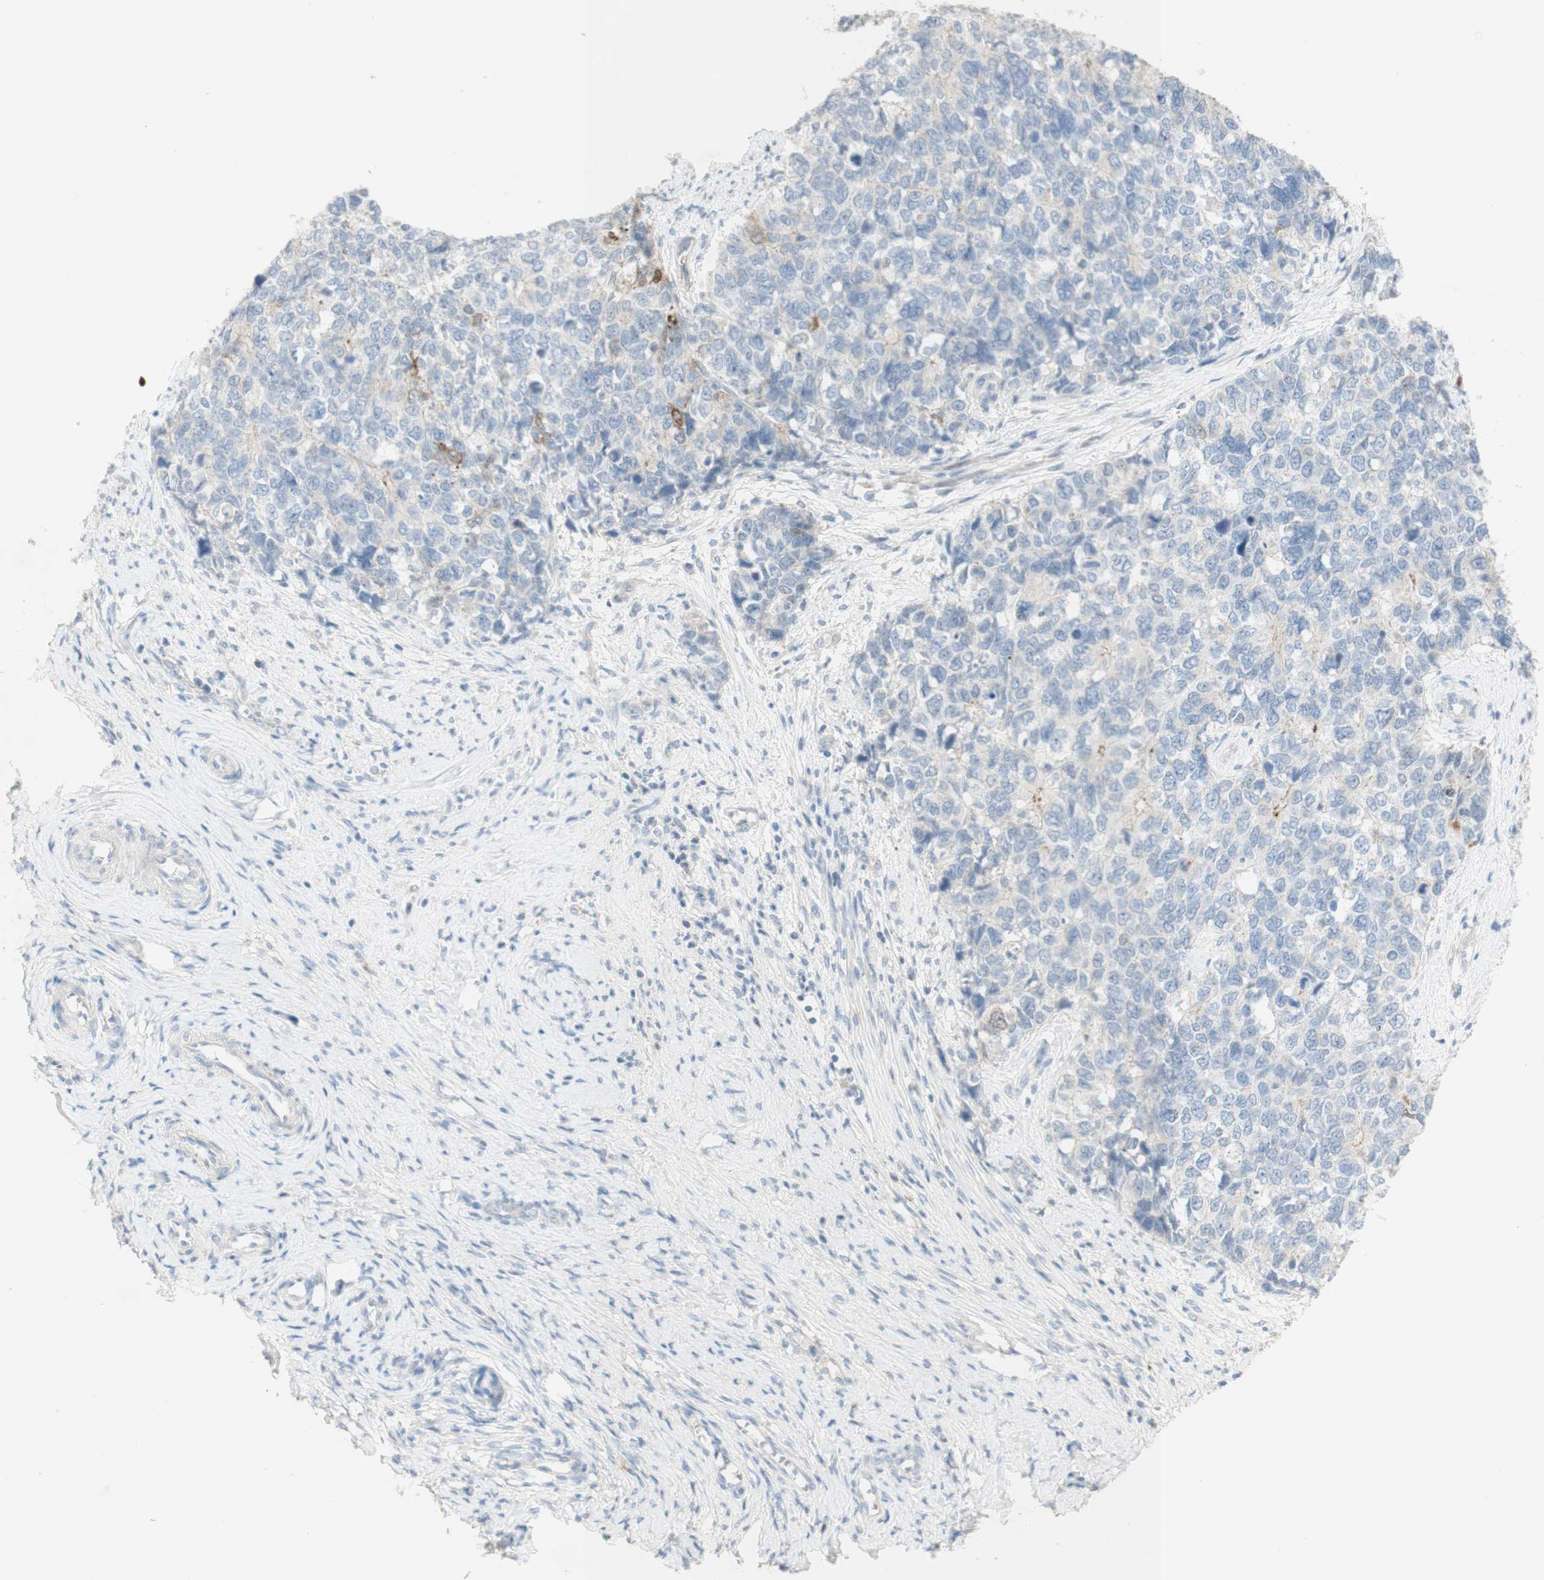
{"staining": {"intensity": "moderate", "quantity": "<25%", "location": "cytoplasmic/membranous"}, "tissue": "cervical cancer", "cell_type": "Tumor cells", "image_type": "cancer", "snomed": [{"axis": "morphology", "description": "Squamous cell carcinoma, NOS"}, {"axis": "topography", "description": "Cervix"}], "caption": "Protein positivity by immunohistochemistry demonstrates moderate cytoplasmic/membranous expression in approximately <25% of tumor cells in cervical cancer (squamous cell carcinoma). Using DAB (brown) and hematoxylin (blue) stains, captured at high magnification using brightfield microscopy.", "gene": "MANEA", "patient": {"sex": "female", "age": 63}}